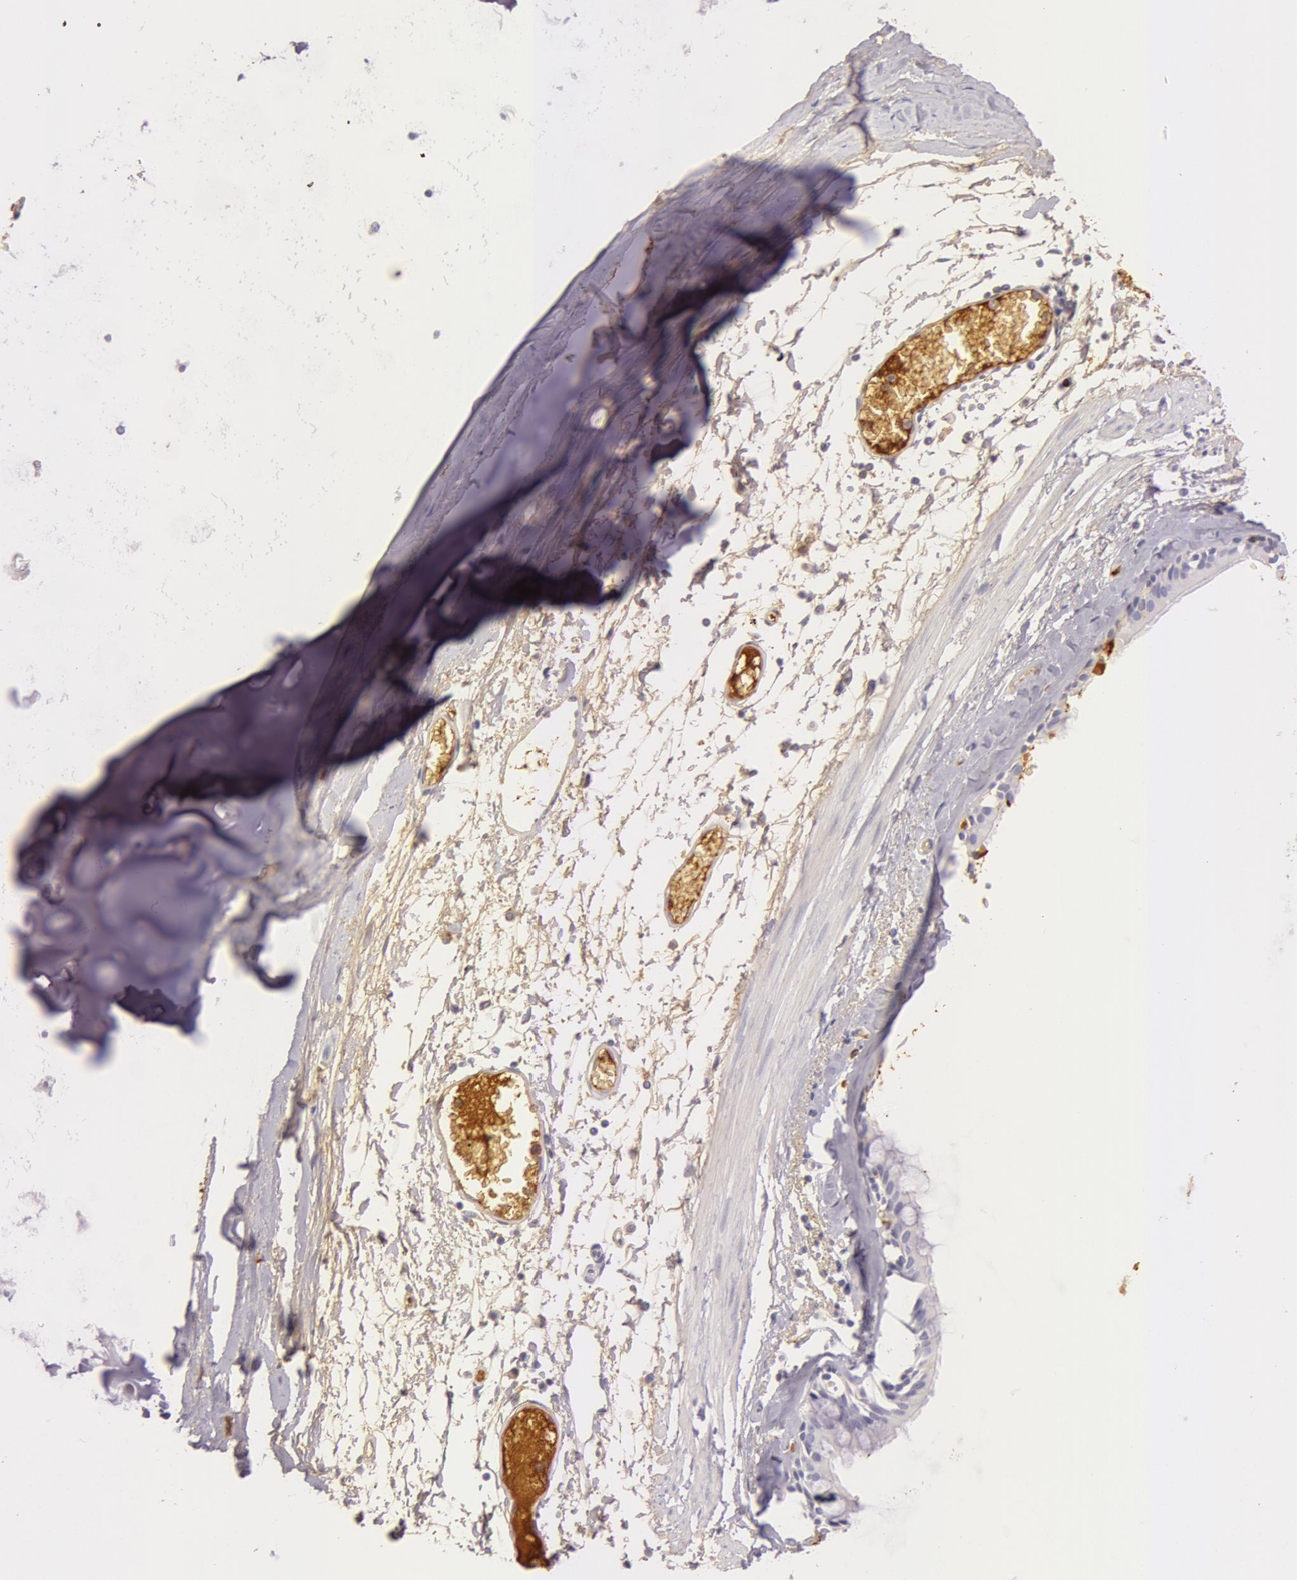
{"staining": {"intensity": "negative", "quantity": "none", "location": "none"}, "tissue": "bronchus", "cell_type": "Respiratory epithelial cells", "image_type": "normal", "snomed": [{"axis": "morphology", "description": "Normal tissue, NOS"}, {"axis": "topography", "description": "Bronchus"}, {"axis": "topography", "description": "Lung"}], "caption": "The photomicrograph shows no staining of respiratory epithelial cells in unremarkable bronchus.", "gene": "C4BPA", "patient": {"sex": "female", "age": 56}}